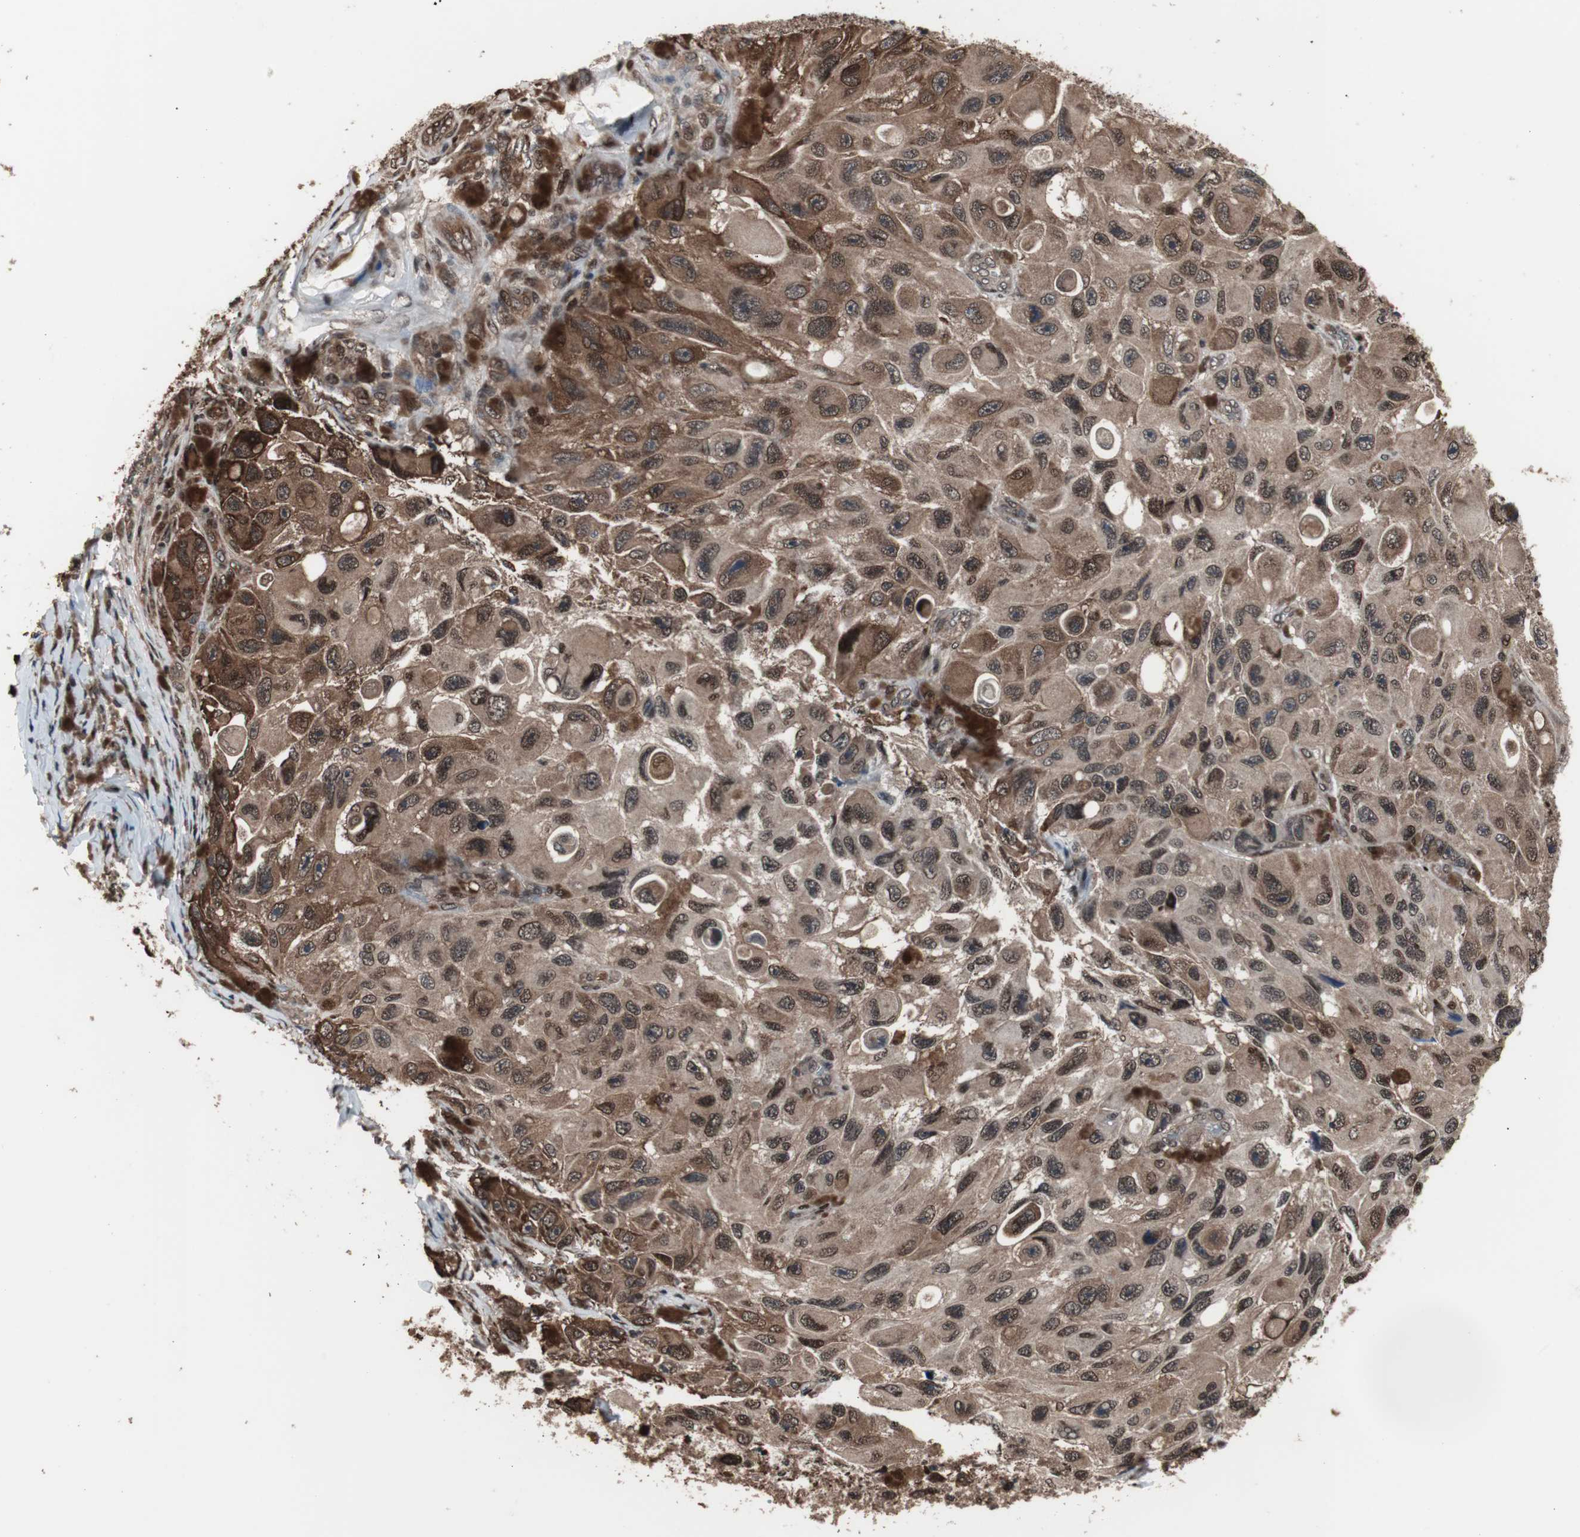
{"staining": {"intensity": "moderate", "quantity": ">75%", "location": "cytoplasmic/membranous,nuclear"}, "tissue": "melanoma", "cell_type": "Tumor cells", "image_type": "cancer", "snomed": [{"axis": "morphology", "description": "Malignant melanoma, NOS"}, {"axis": "topography", "description": "Skin"}], "caption": "Malignant melanoma stained with a brown dye exhibits moderate cytoplasmic/membranous and nuclear positive expression in approximately >75% of tumor cells.", "gene": "POGZ", "patient": {"sex": "female", "age": 73}}